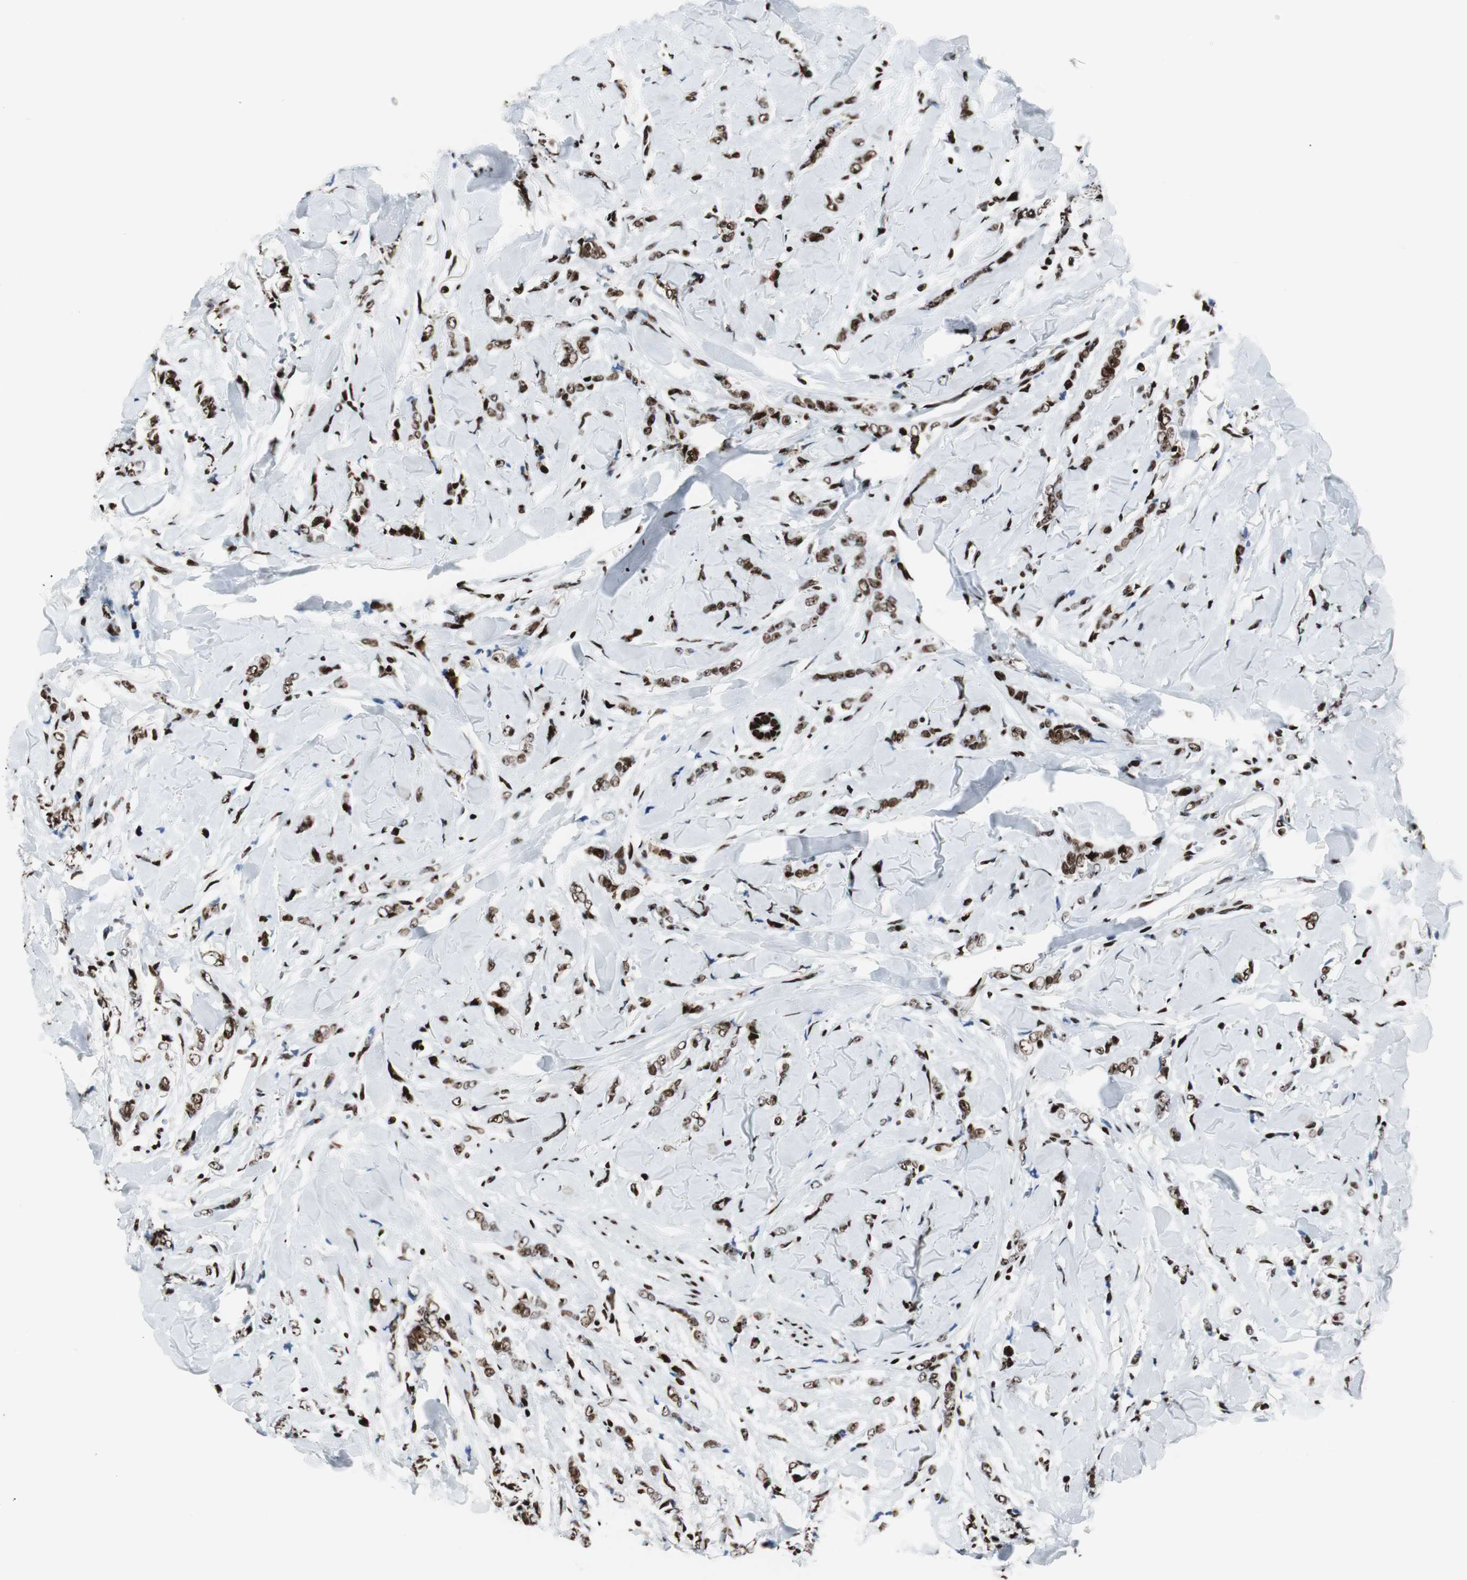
{"staining": {"intensity": "strong", "quantity": ">75%", "location": "nuclear"}, "tissue": "breast cancer", "cell_type": "Tumor cells", "image_type": "cancer", "snomed": [{"axis": "morphology", "description": "Lobular carcinoma"}, {"axis": "topography", "description": "Skin"}, {"axis": "topography", "description": "Breast"}], "caption": "A photomicrograph of breast lobular carcinoma stained for a protein shows strong nuclear brown staining in tumor cells.", "gene": "NCL", "patient": {"sex": "female", "age": 46}}